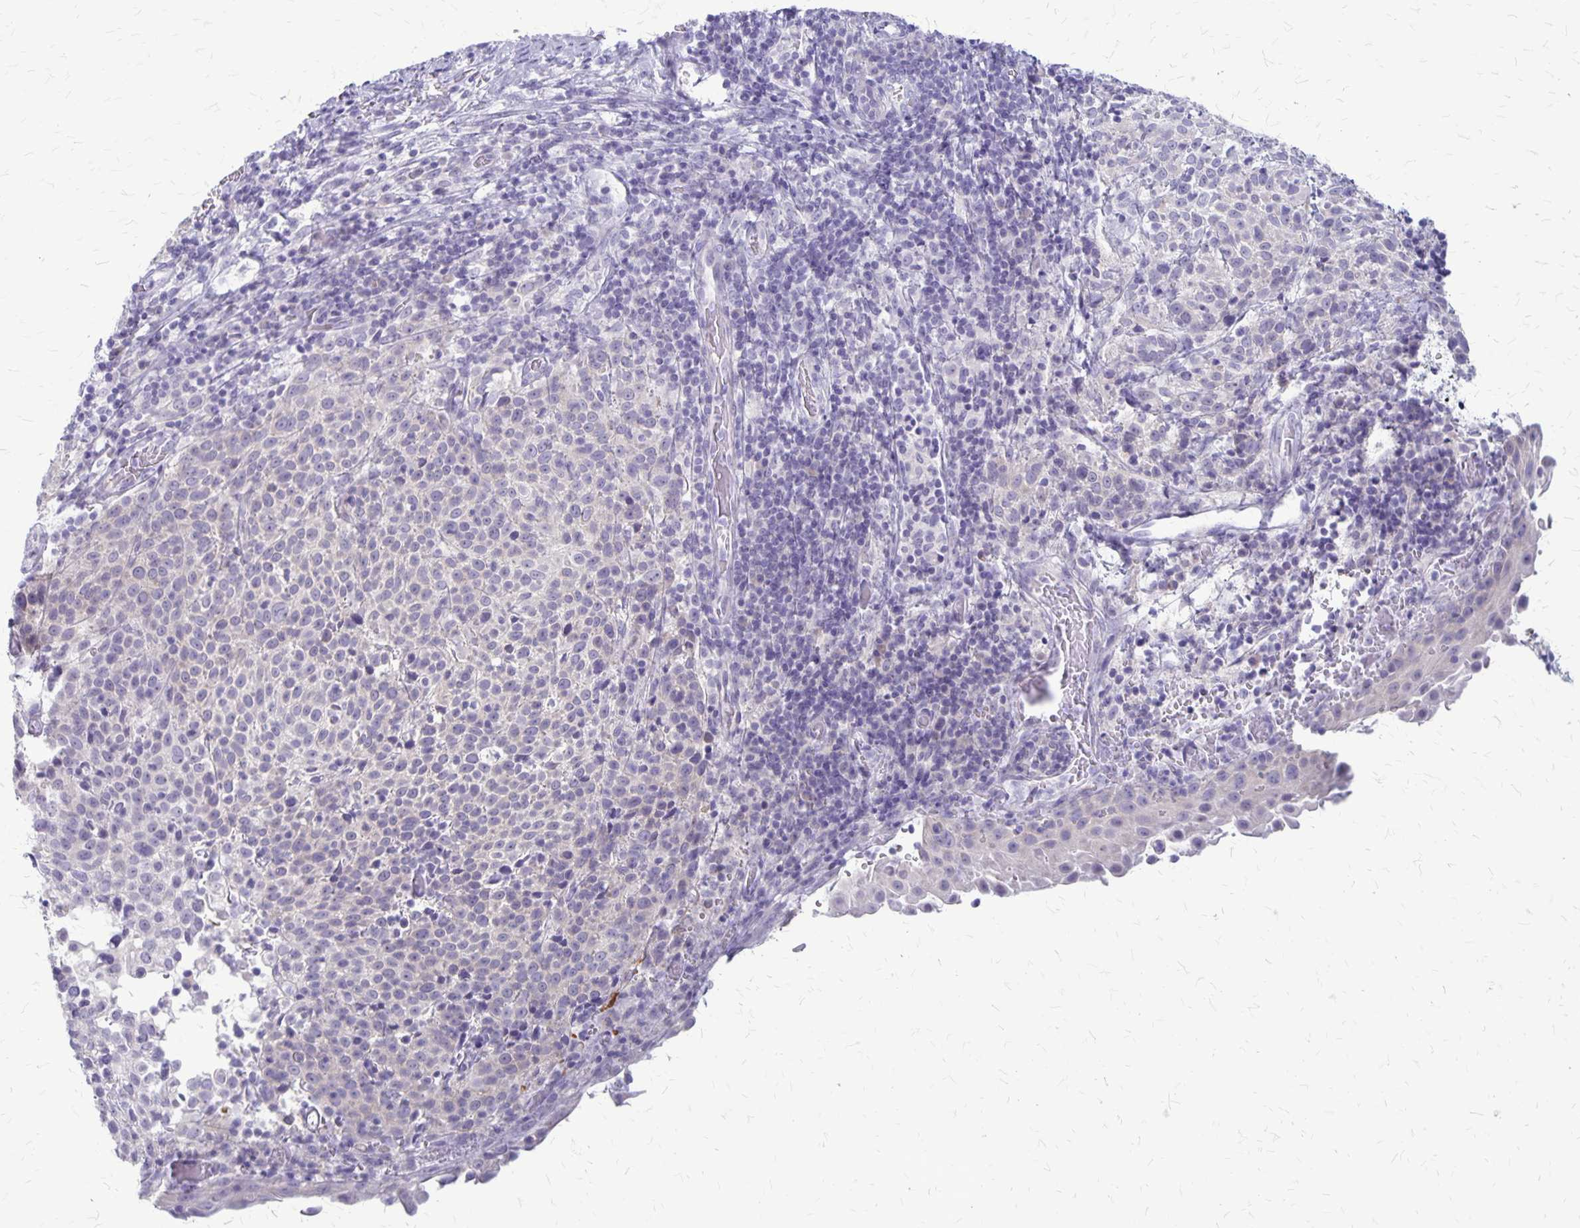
{"staining": {"intensity": "negative", "quantity": "none", "location": "none"}, "tissue": "cervical cancer", "cell_type": "Tumor cells", "image_type": "cancer", "snomed": [{"axis": "morphology", "description": "Squamous cell carcinoma, NOS"}, {"axis": "topography", "description": "Cervix"}], "caption": "Cervical cancer (squamous cell carcinoma) stained for a protein using immunohistochemistry (IHC) displays no staining tumor cells.", "gene": "PLXNB3", "patient": {"sex": "female", "age": 61}}